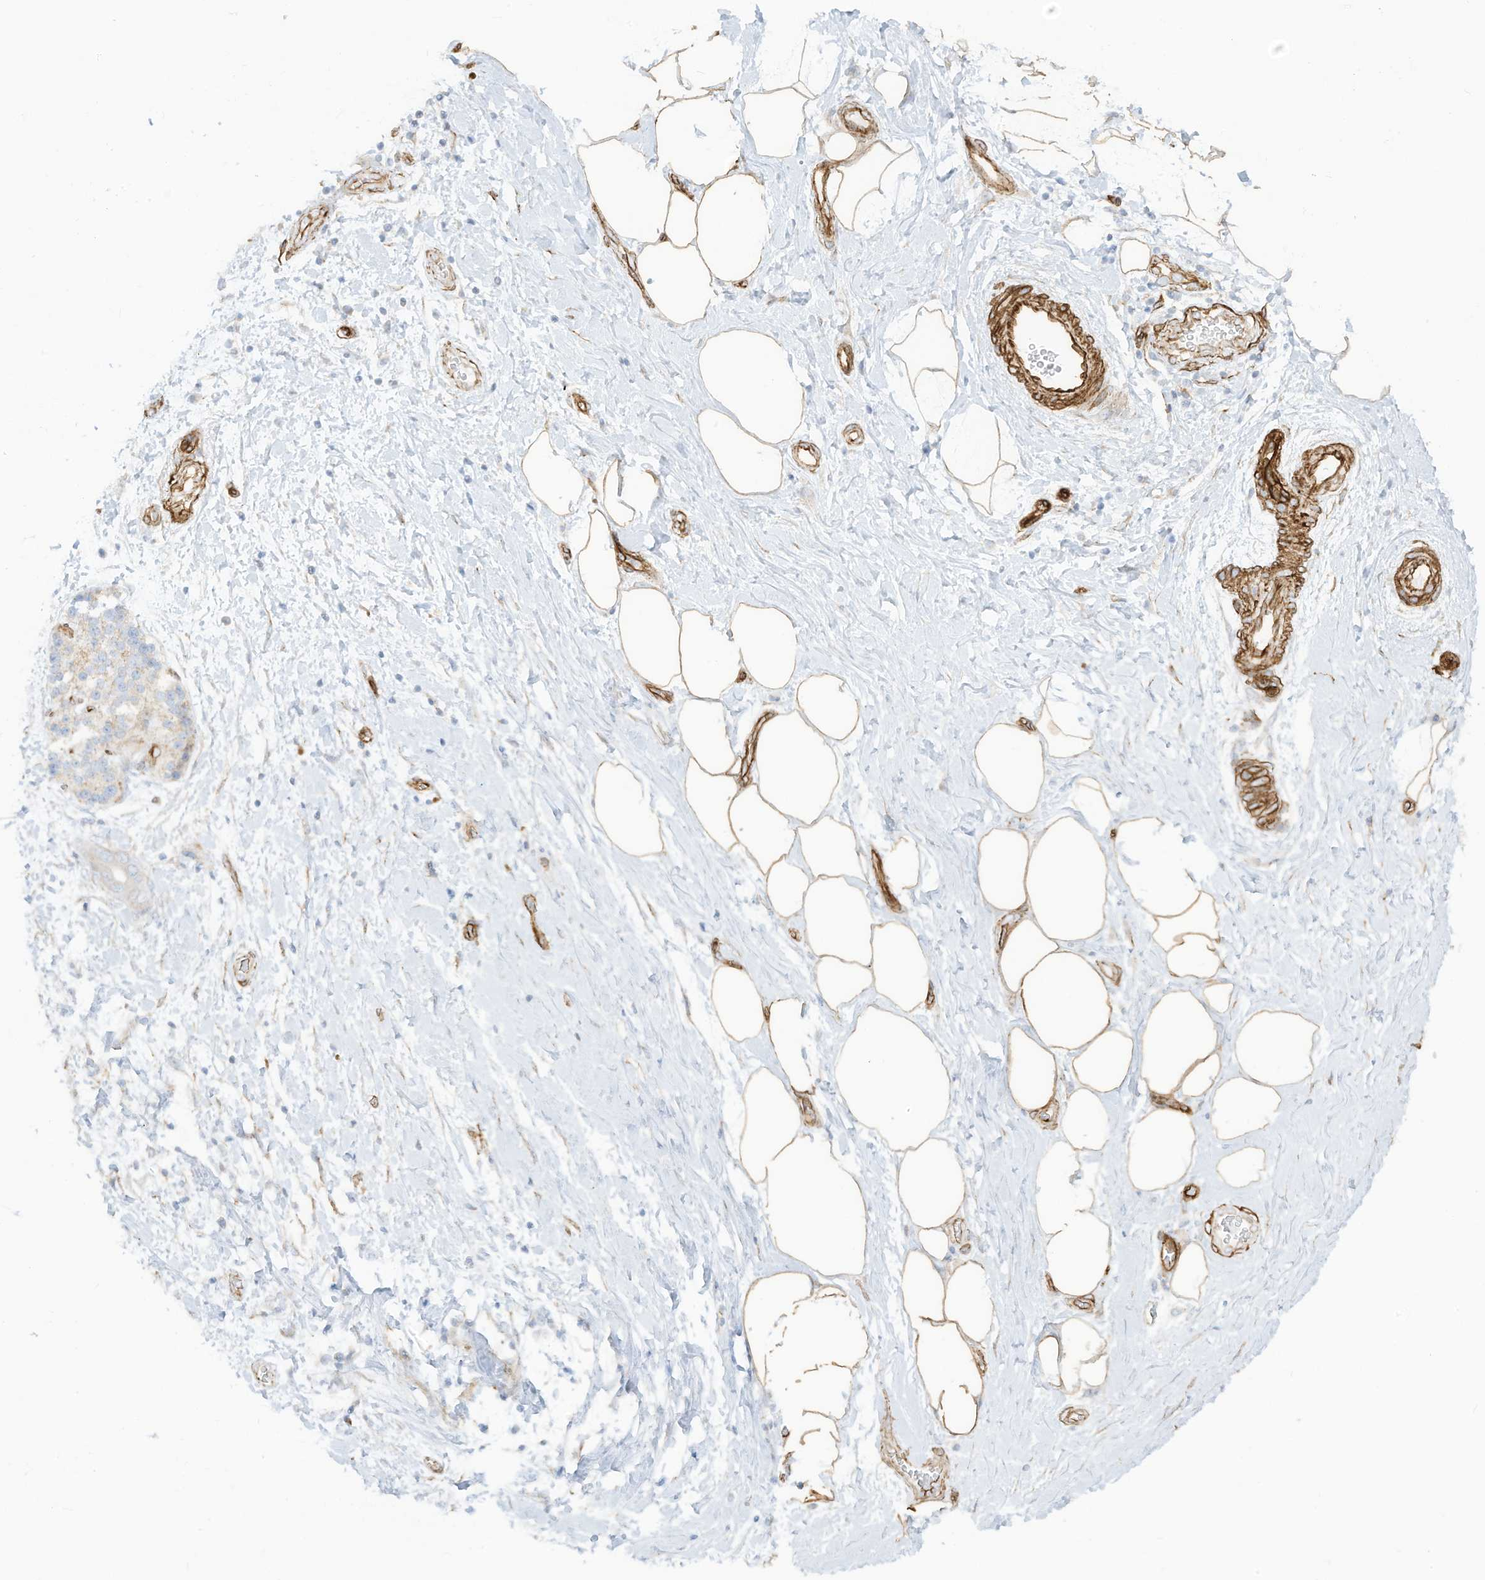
{"staining": {"intensity": "moderate", "quantity": ">75%", "location": "cytoplasmic/membranous"}, "tissue": "adipose tissue", "cell_type": "Adipocytes", "image_type": "normal", "snomed": [{"axis": "morphology", "description": "Normal tissue, NOS"}, {"axis": "morphology", "description": "Adenocarcinoma, NOS"}, {"axis": "topography", "description": "Pancreas"}, {"axis": "topography", "description": "Peripheral nerve tissue"}], "caption": "The micrograph shows staining of benign adipose tissue, revealing moderate cytoplasmic/membranous protein expression (brown color) within adipocytes.", "gene": "ABCB7", "patient": {"sex": "male", "age": 59}}